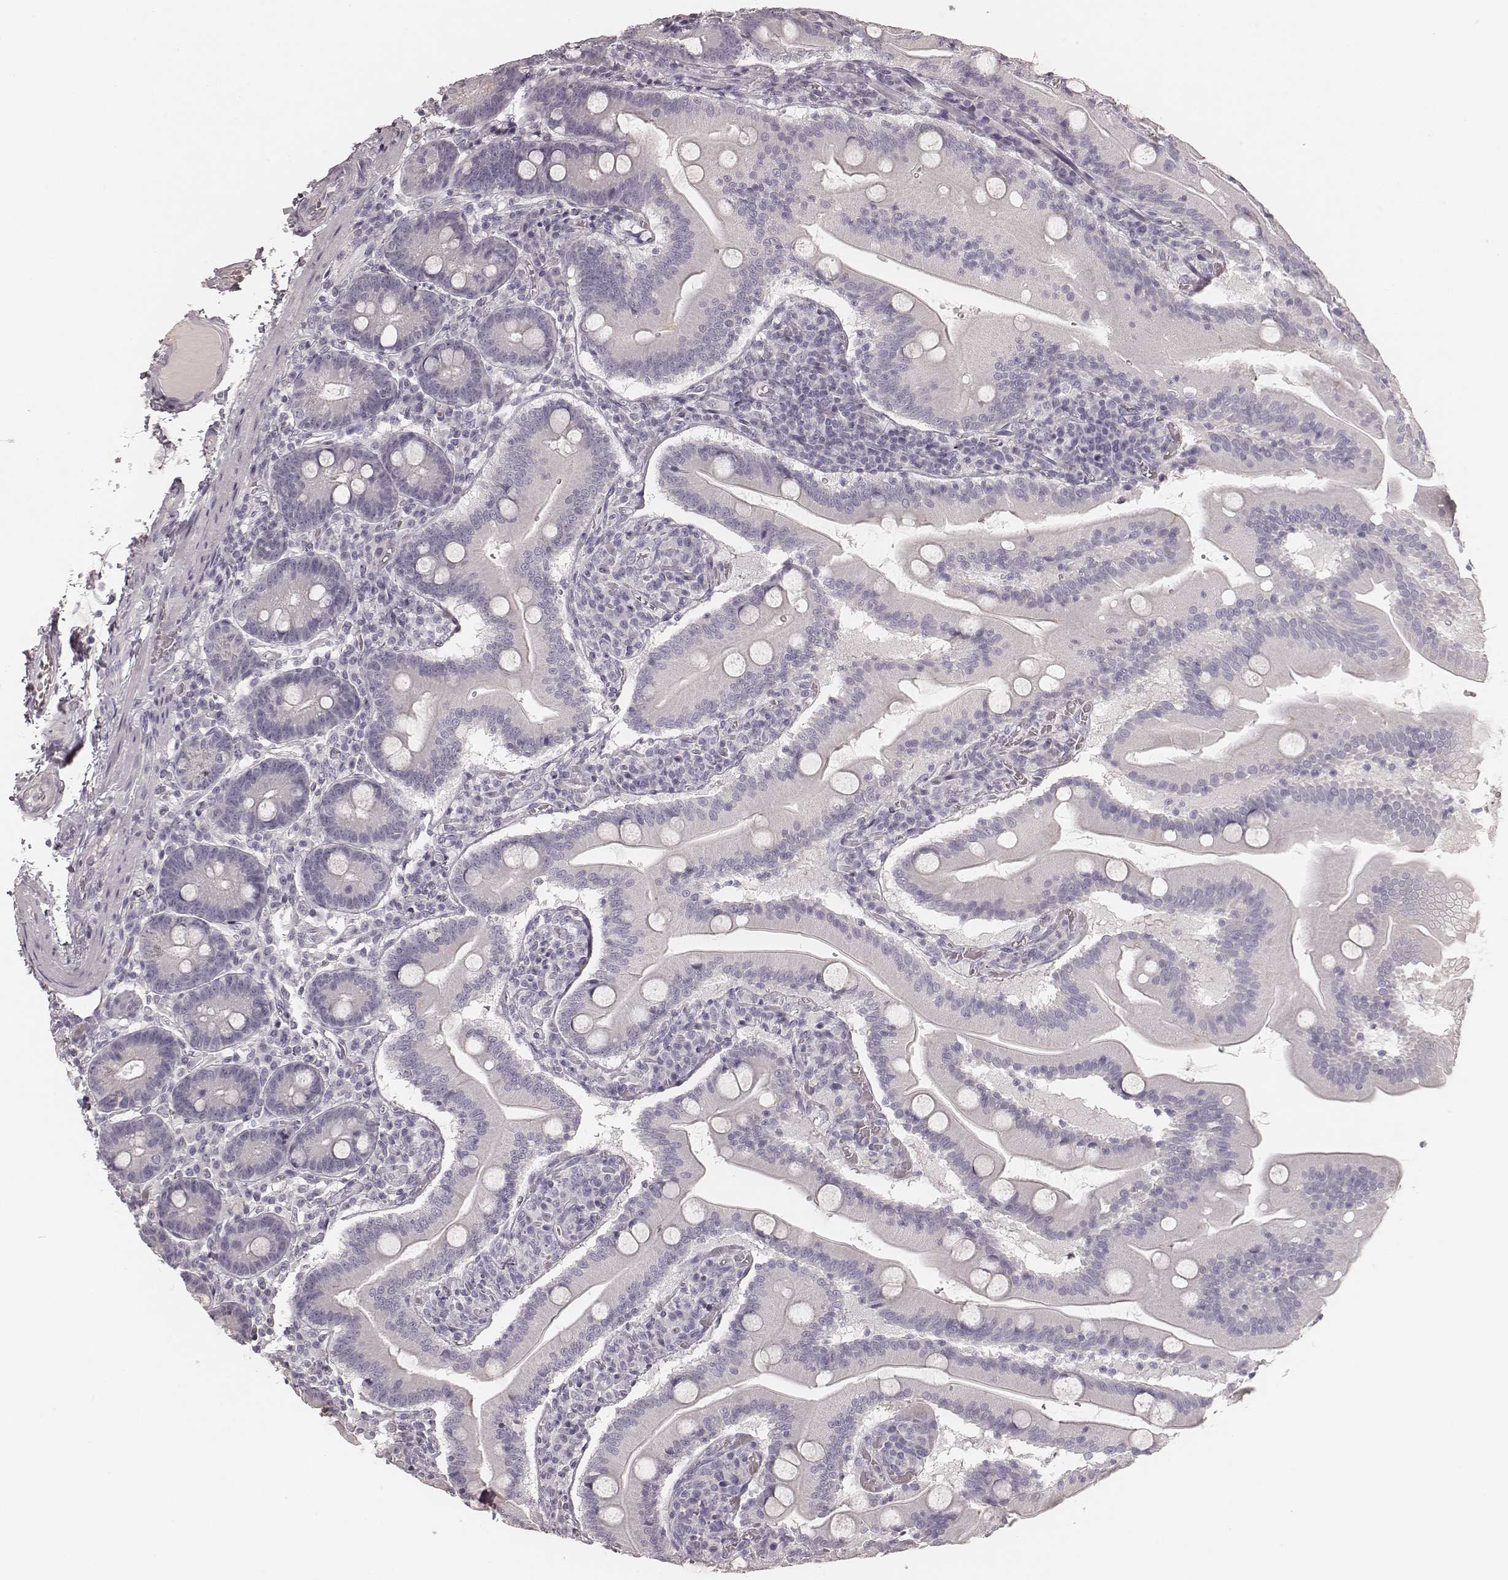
{"staining": {"intensity": "negative", "quantity": "none", "location": "none"}, "tissue": "small intestine", "cell_type": "Glandular cells", "image_type": "normal", "snomed": [{"axis": "morphology", "description": "Normal tissue, NOS"}, {"axis": "topography", "description": "Small intestine"}], "caption": "Immunohistochemical staining of unremarkable small intestine shows no significant positivity in glandular cells. (Stains: DAB (3,3'-diaminobenzidine) immunohistochemistry with hematoxylin counter stain, Microscopy: brightfield microscopy at high magnification).", "gene": "KRT31", "patient": {"sex": "male", "age": 37}}